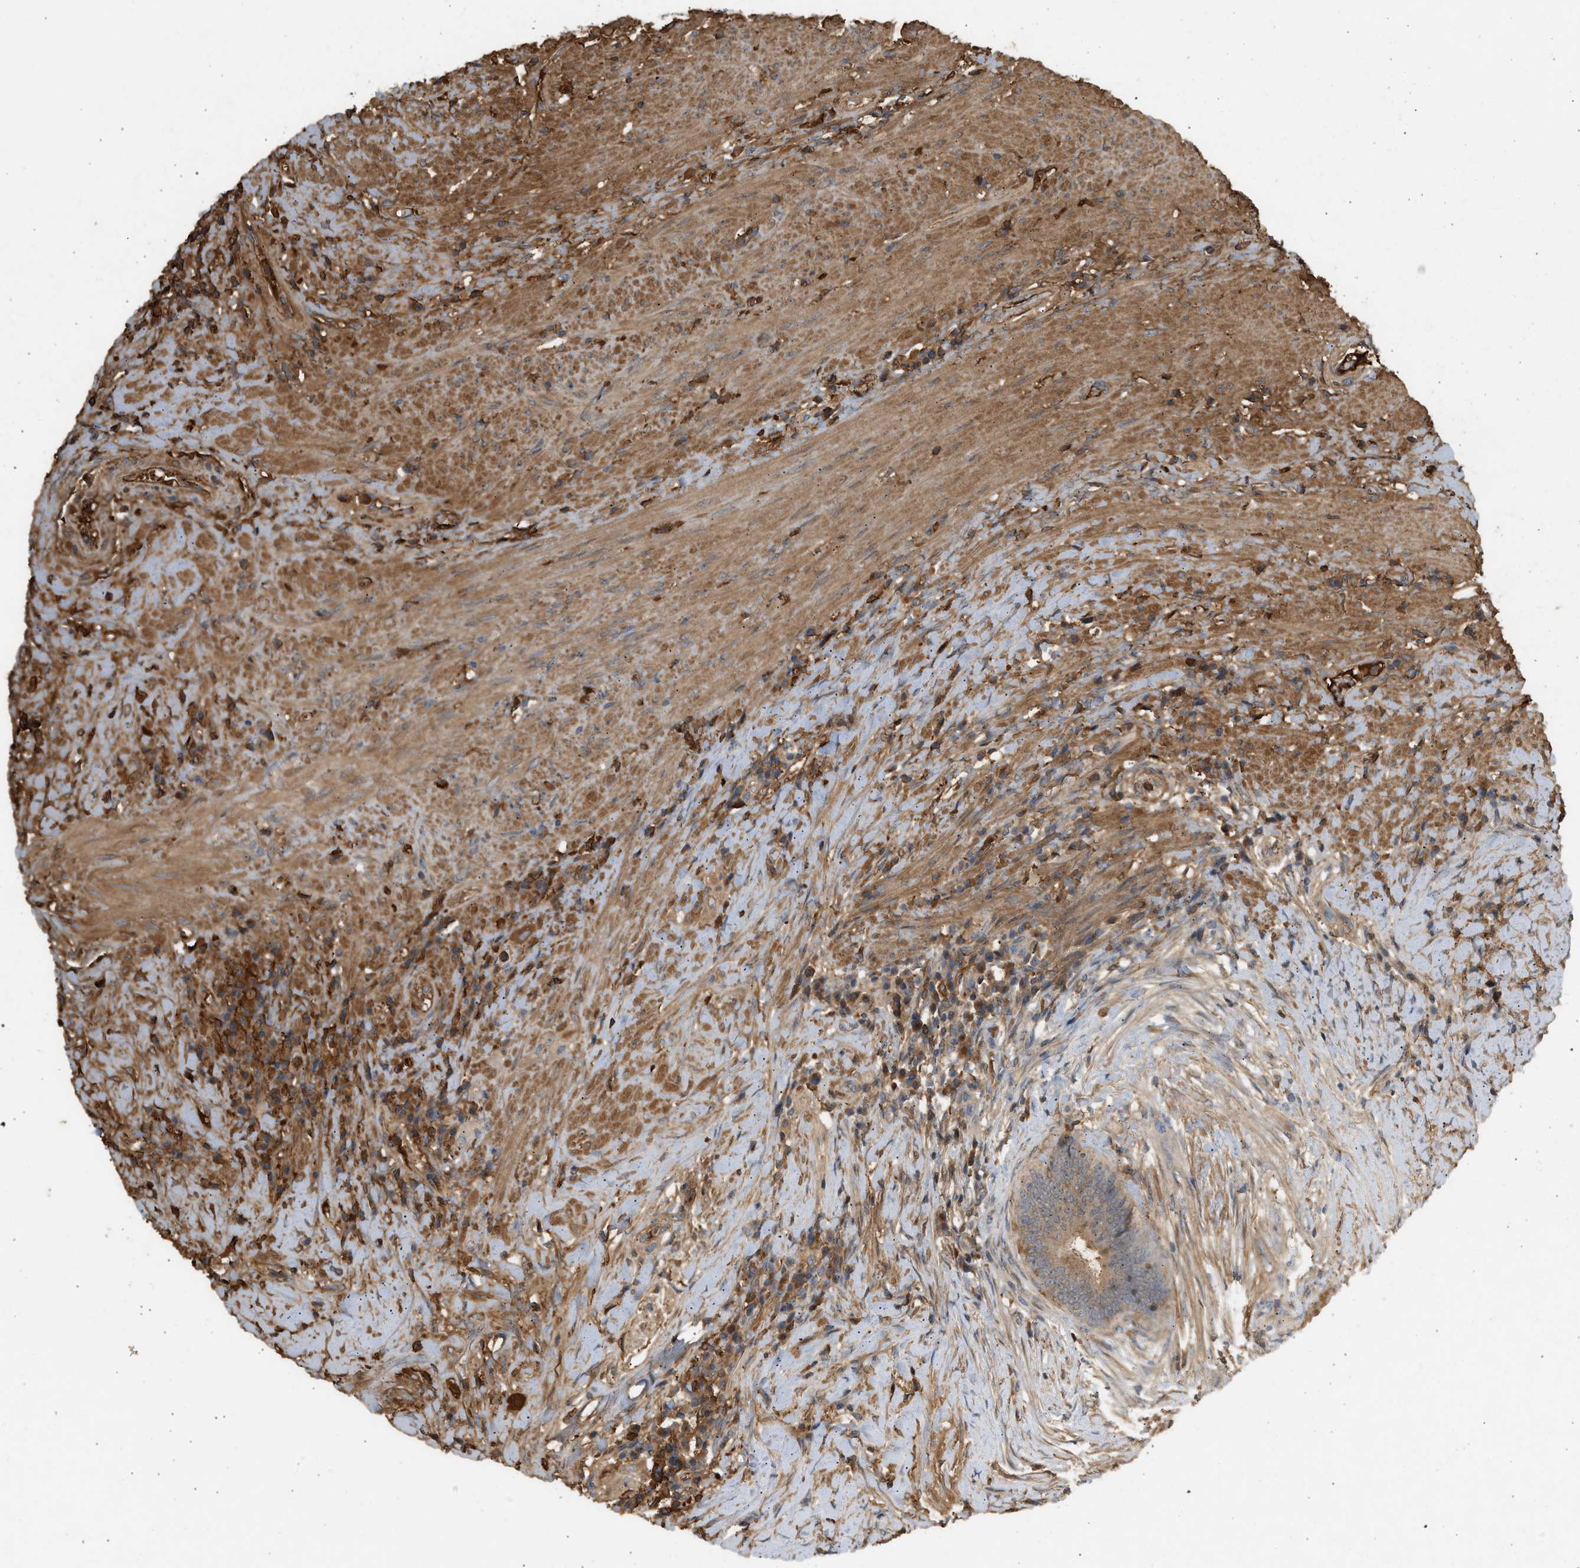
{"staining": {"intensity": "moderate", "quantity": ">75%", "location": "cytoplasmic/membranous"}, "tissue": "colorectal cancer", "cell_type": "Tumor cells", "image_type": "cancer", "snomed": [{"axis": "morphology", "description": "Adenocarcinoma, NOS"}, {"axis": "topography", "description": "Rectum"}], "caption": "A micrograph of colorectal adenocarcinoma stained for a protein exhibits moderate cytoplasmic/membranous brown staining in tumor cells.", "gene": "F8", "patient": {"sex": "male", "age": 72}}